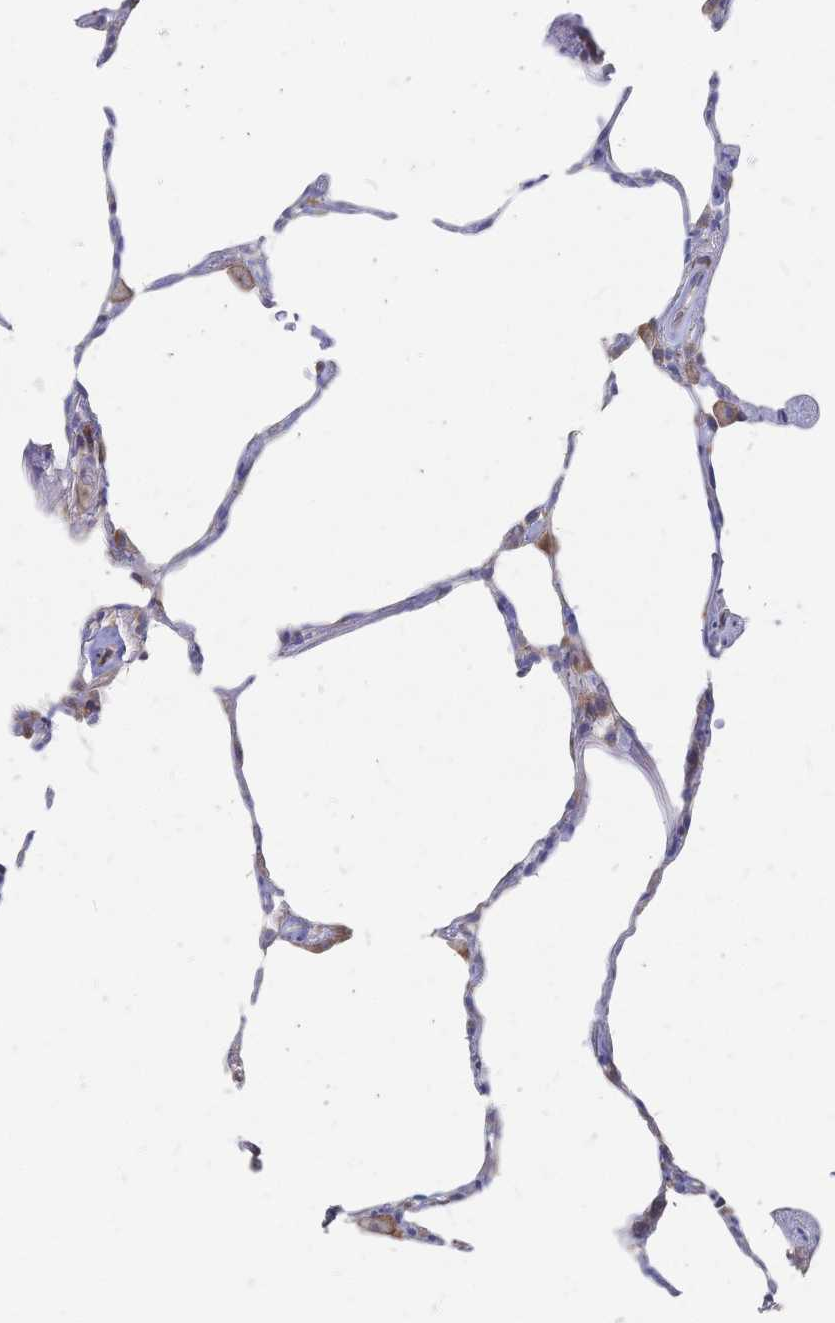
{"staining": {"intensity": "negative", "quantity": "none", "location": "none"}, "tissue": "lung", "cell_type": "Alveolar cells", "image_type": "normal", "snomed": [{"axis": "morphology", "description": "Normal tissue, NOS"}, {"axis": "topography", "description": "Lung"}], "caption": "DAB (3,3'-diaminobenzidine) immunohistochemical staining of normal lung displays no significant positivity in alveolar cells.", "gene": "SORBS1", "patient": {"sex": "female", "age": 57}}